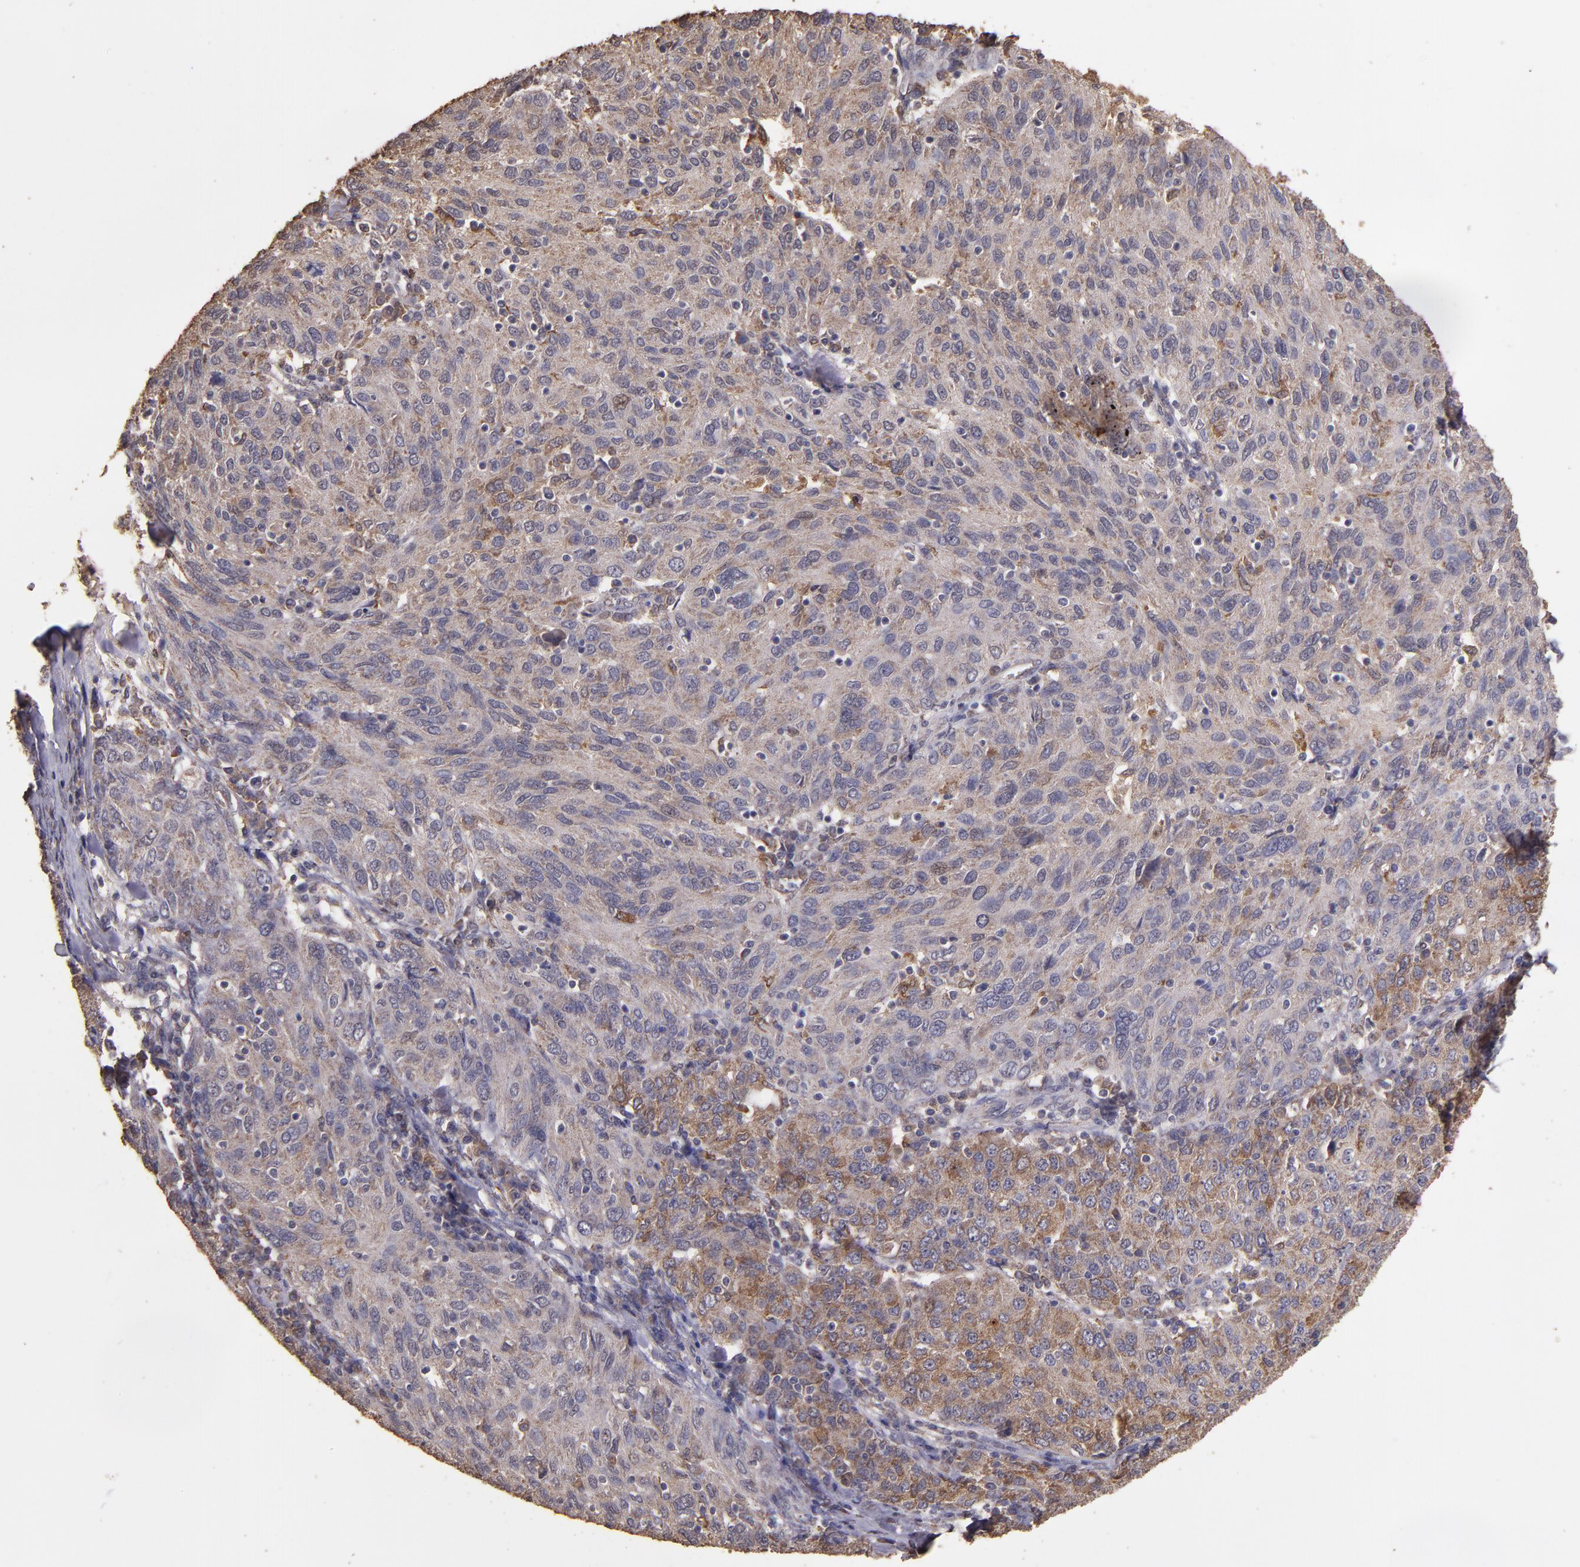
{"staining": {"intensity": "moderate", "quantity": ">75%", "location": "cytoplasmic/membranous"}, "tissue": "ovarian cancer", "cell_type": "Tumor cells", "image_type": "cancer", "snomed": [{"axis": "morphology", "description": "Carcinoma, endometroid"}, {"axis": "topography", "description": "Ovary"}], "caption": "IHC of human ovarian endometroid carcinoma displays medium levels of moderate cytoplasmic/membranous positivity in approximately >75% of tumor cells.", "gene": "HECTD1", "patient": {"sex": "female", "age": 50}}